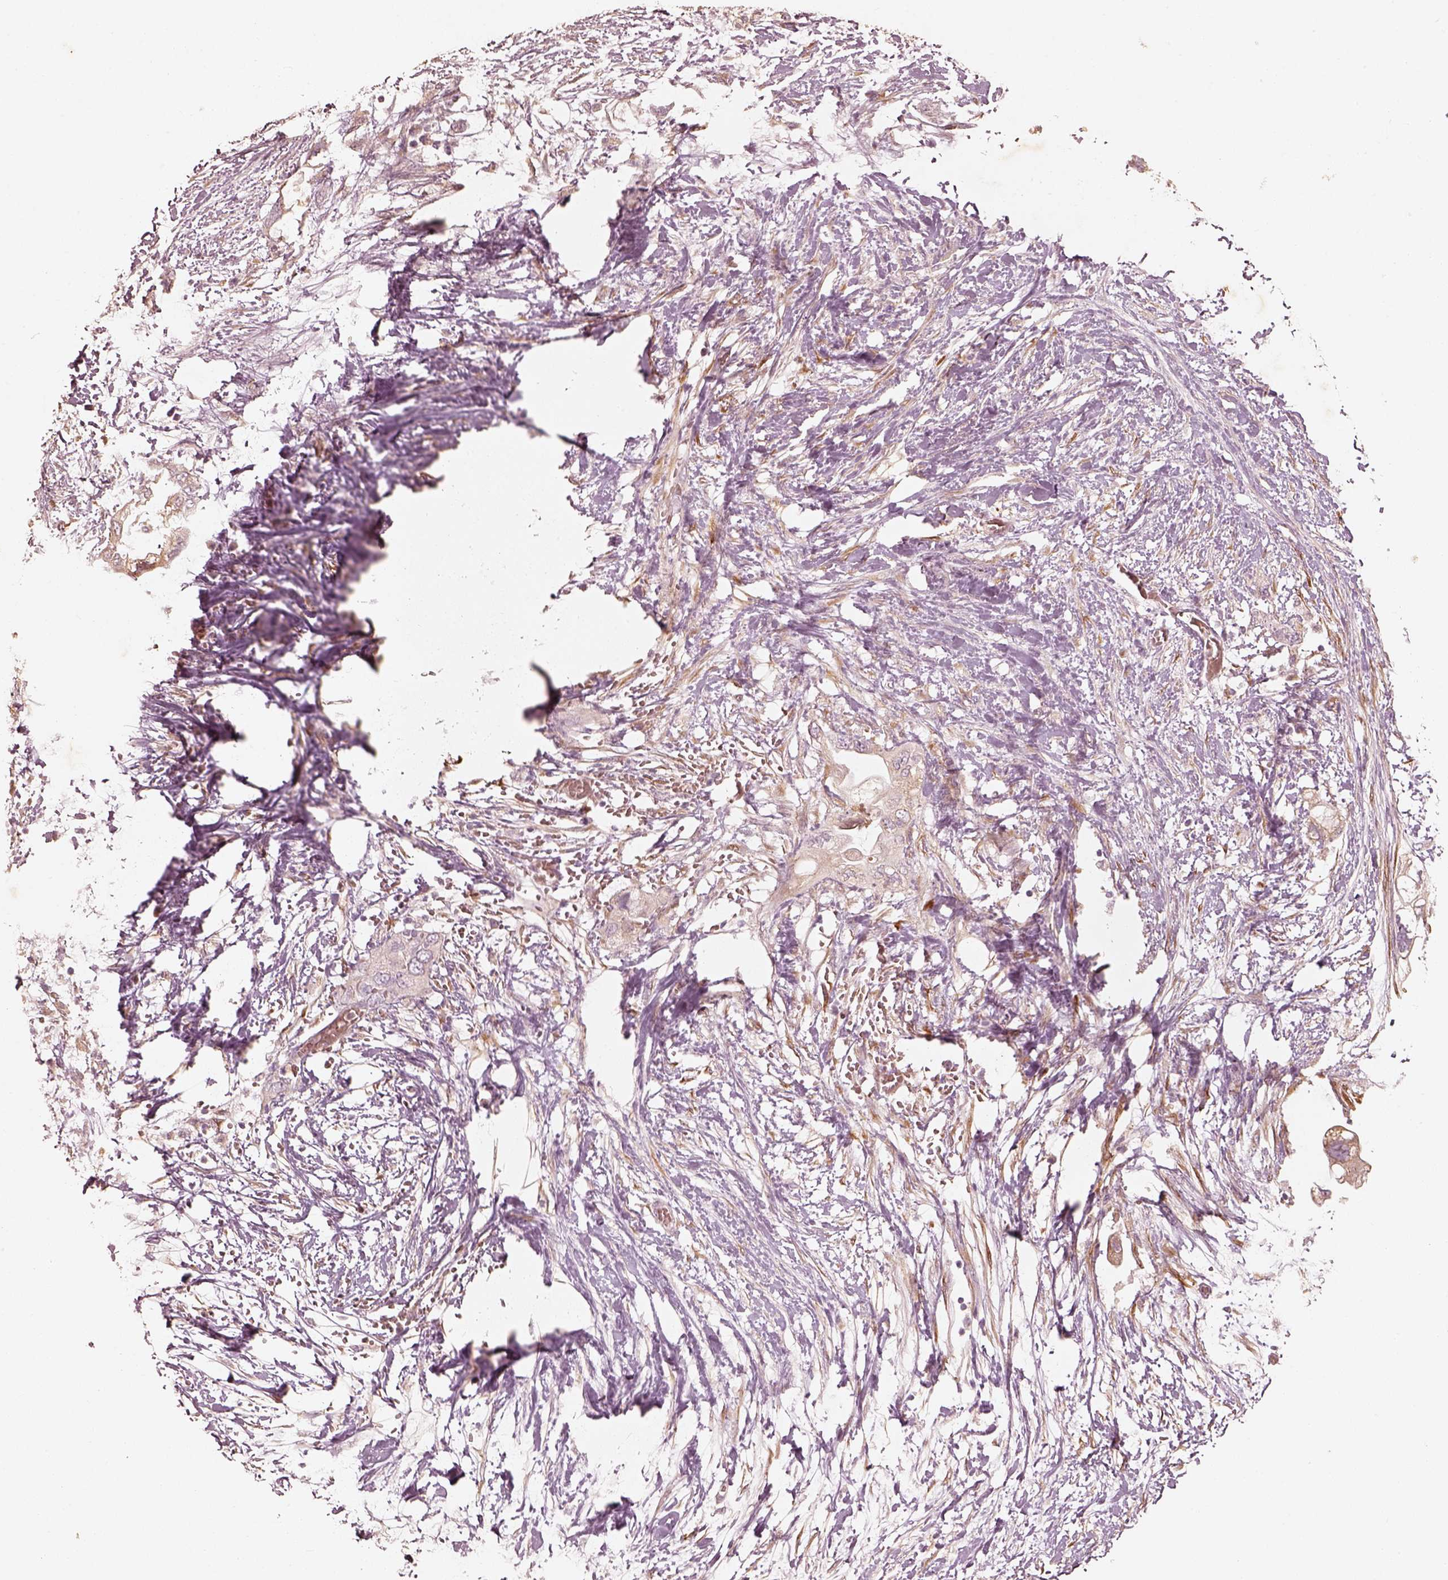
{"staining": {"intensity": "weak", "quantity": ">75%", "location": "cytoplasmic/membranous"}, "tissue": "pancreatic cancer", "cell_type": "Tumor cells", "image_type": "cancer", "snomed": [{"axis": "morphology", "description": "Adenocarcinoma, NOS"}, {"axis": "topography", "description": "Pancreas"}], "caption": "Adenocarcinoma (pancreatic) stained for a protein displays weak cytoplasmic/membranous positivity in tumor cells.", "gene": "WLS", "patient": {"sex": "female", "age": 72}}